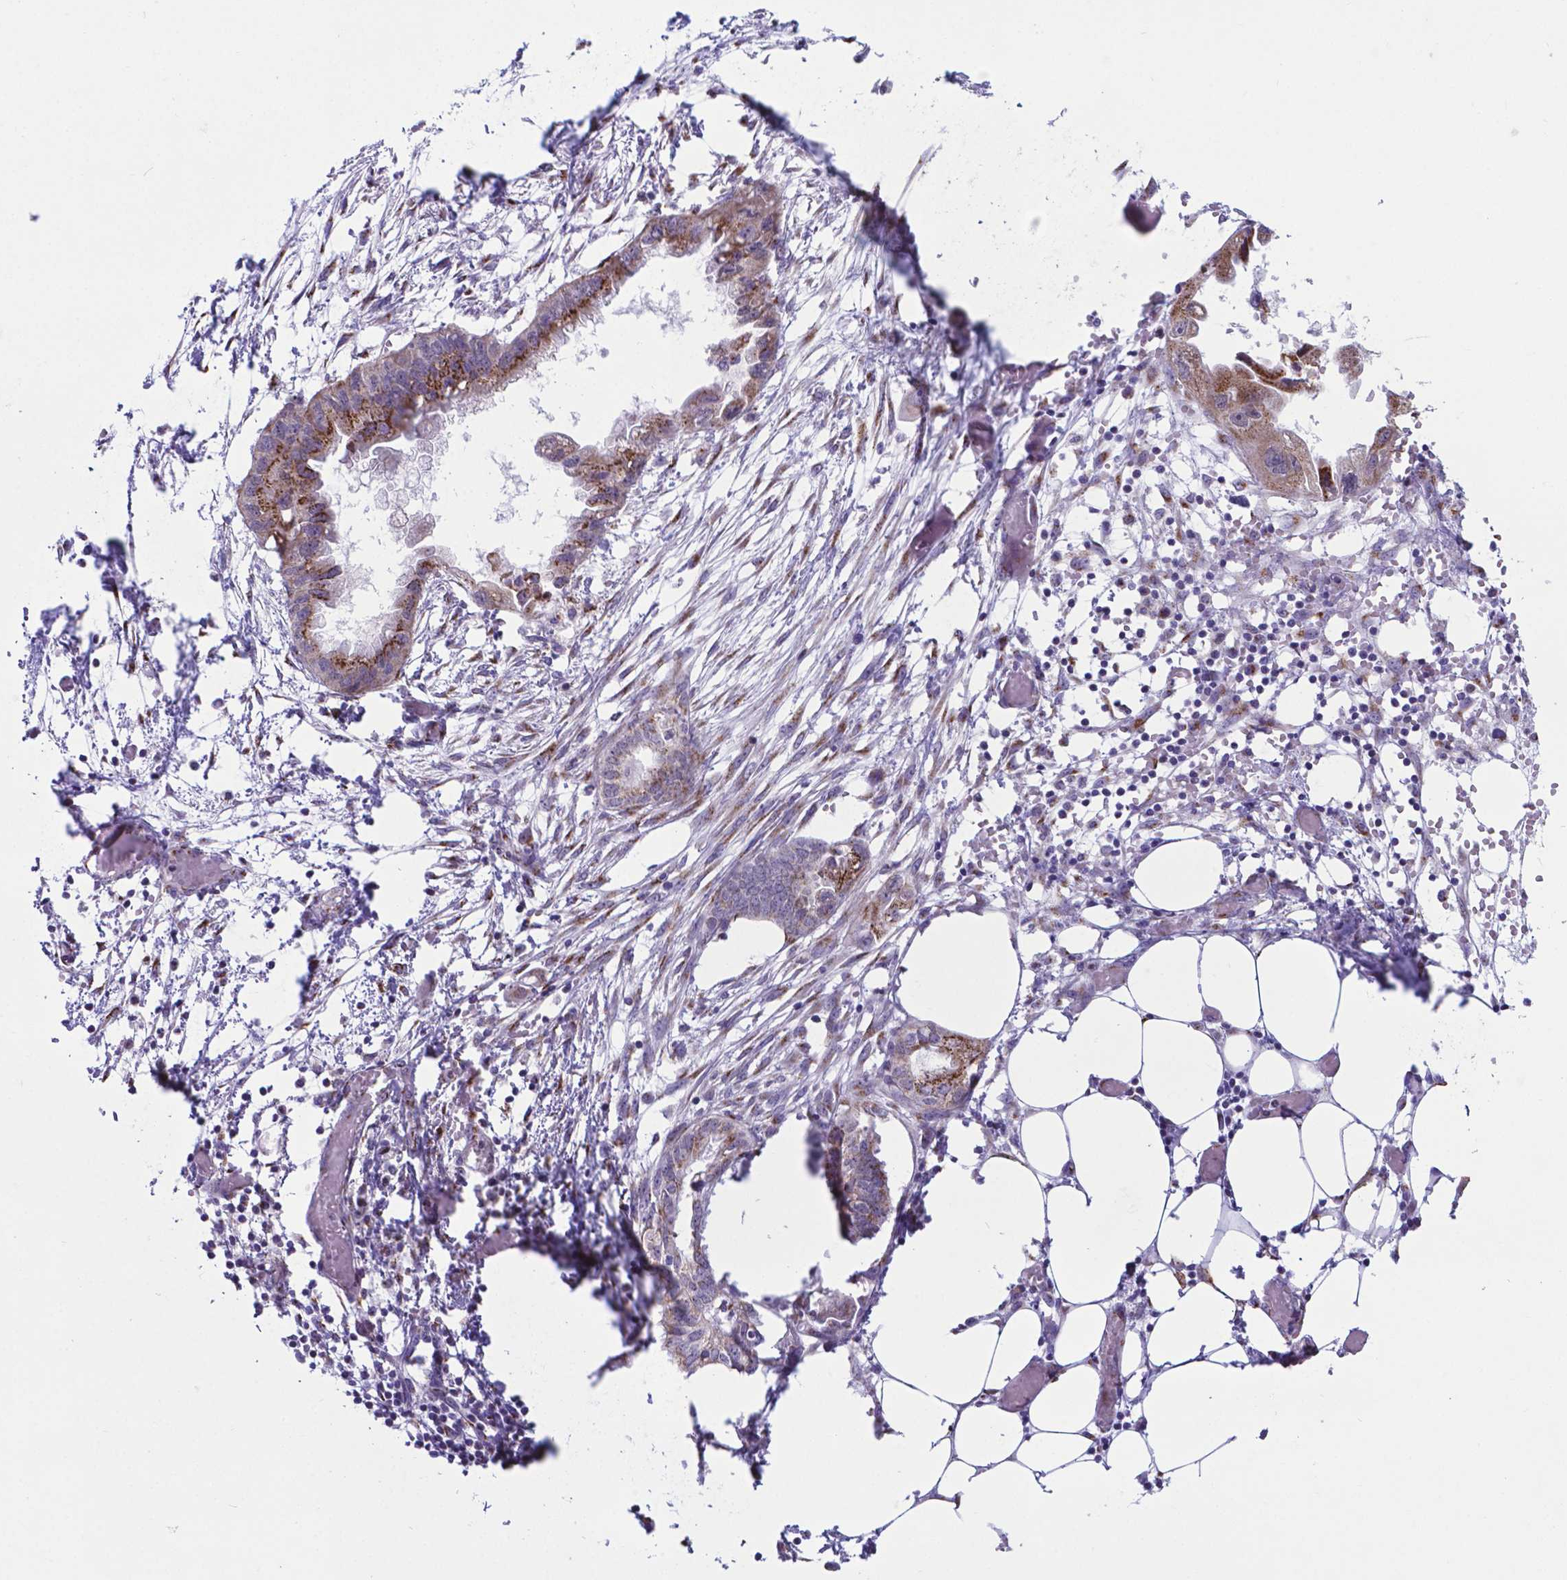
{"staining": {"intensity": "moderate", "quantity": "25%-75%", "location": "cytoplasmic/membranous"}, "tissue": "endometrial cancer", "cell_type": "Tumor cells", "image_type": "cancer", "snomed": [{"axis": "morphology", "description": "Adenocarcinoma, NOS"}, {"axis": "morphology", "description": "Adenocarcinoma, metastatic, NOS"}, {"axis": "topography", "description": "Adipose tissue"}, {"axis": "topography", "description": "Endometrium"}], "caption": "There is medium levels of moderate cytoplasmic/membranous positivity in tumor cells of metastatic adenocarcinoma (endometrial), as demonstrated by immunohistochemical staining (brown color).", "gene": "MRPL10", "patient": {"sex": "female", "age": 67}}